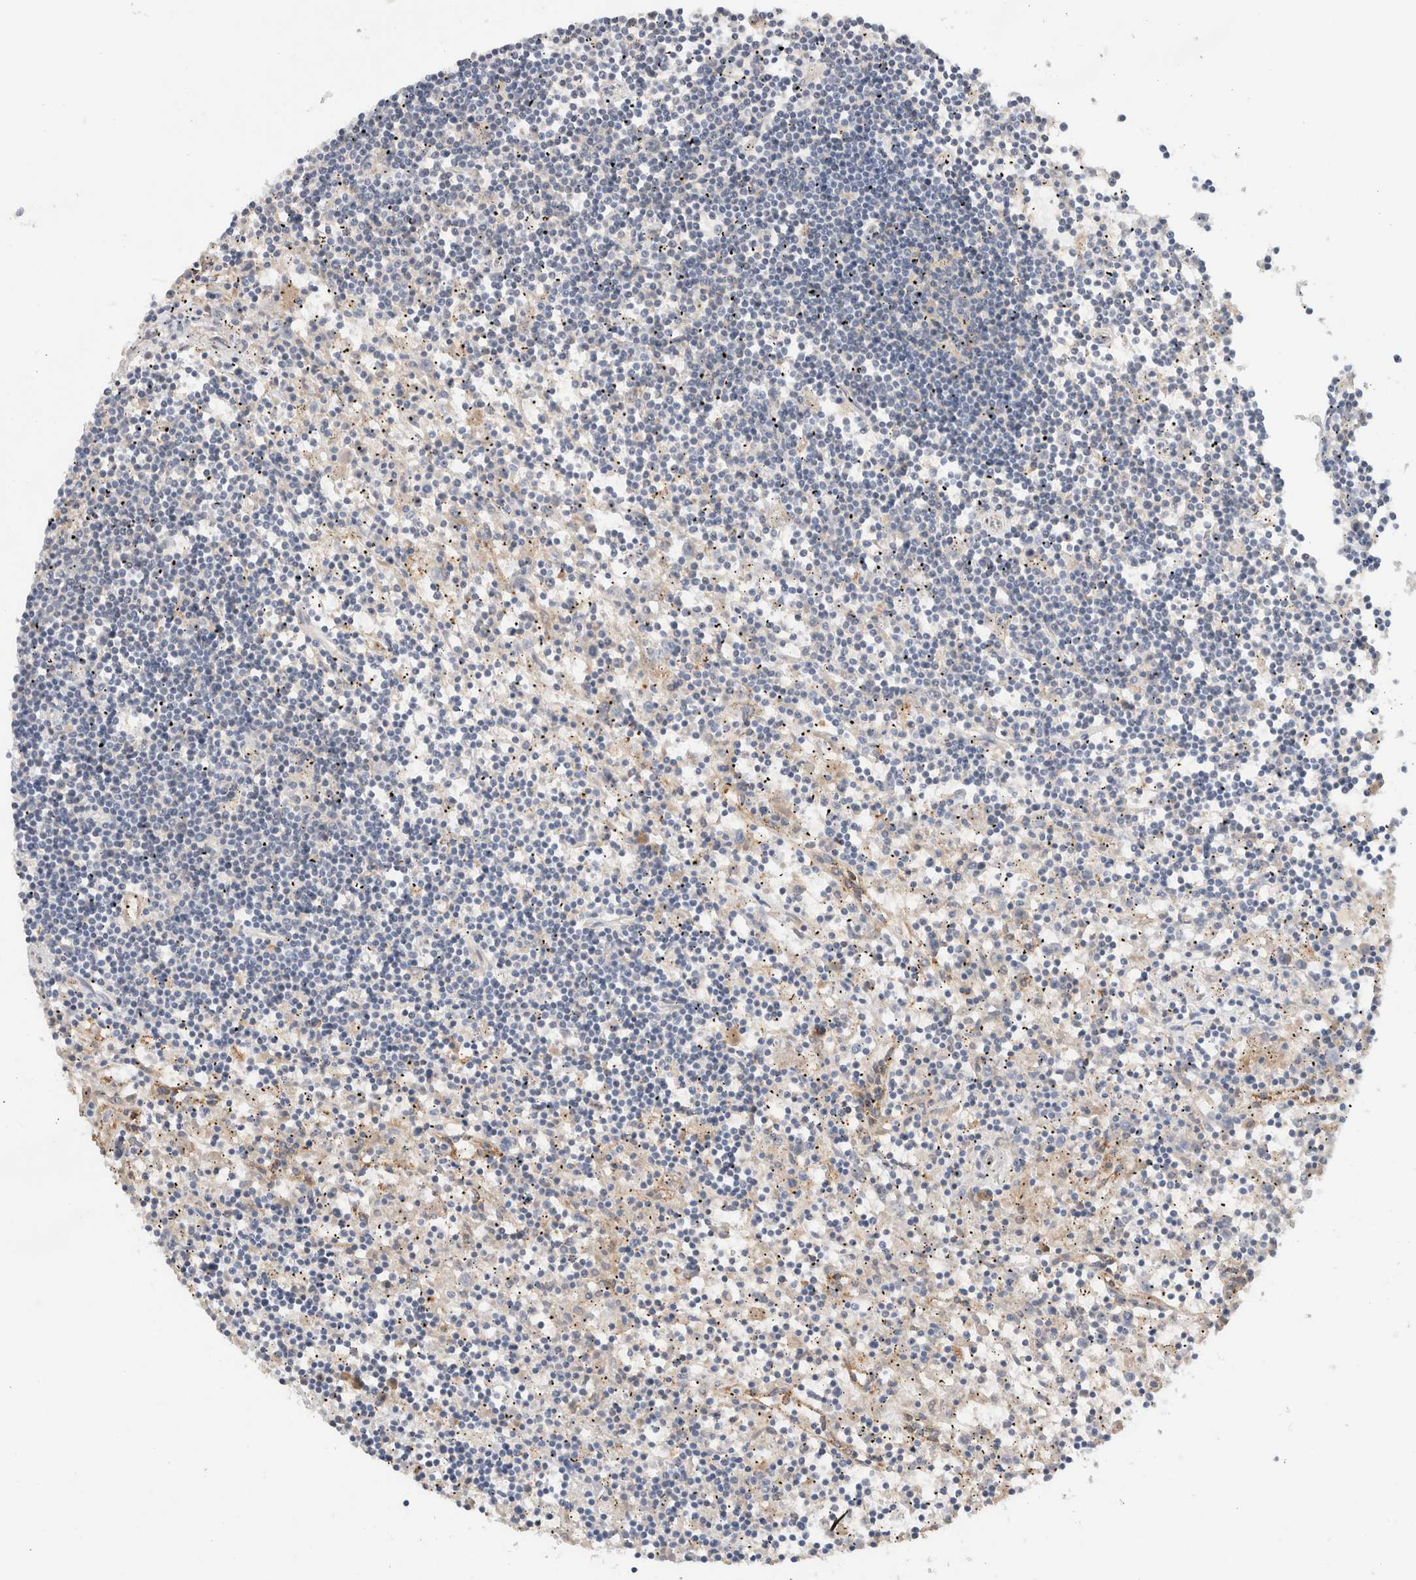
{"staining": {"intensity": "negative", "quantity": "none", "location": "none"}, "tissue": "lymphoma", "cell_type": "Tumor cells", "image_type": "cancer", "snomed": [{"axis": "morphology", "description": "Malignant lymphoma, non-Hodgkin's type, Low grade"}, {"axis": "topography", "description": "Spleen"}], "caption": "DAB immunohistochemical staining of human low-grade malignant lymphoma, non-Hodgkin's type displays no significant staining in tumor cells. The staining was performed using DAB to visualize the protein expression in brown, while the nuclei were stained in blue with hematoxylin (Magnification: 20x).", "gene": "SGK3", "patient": {"sex": "male", "age": 76}}